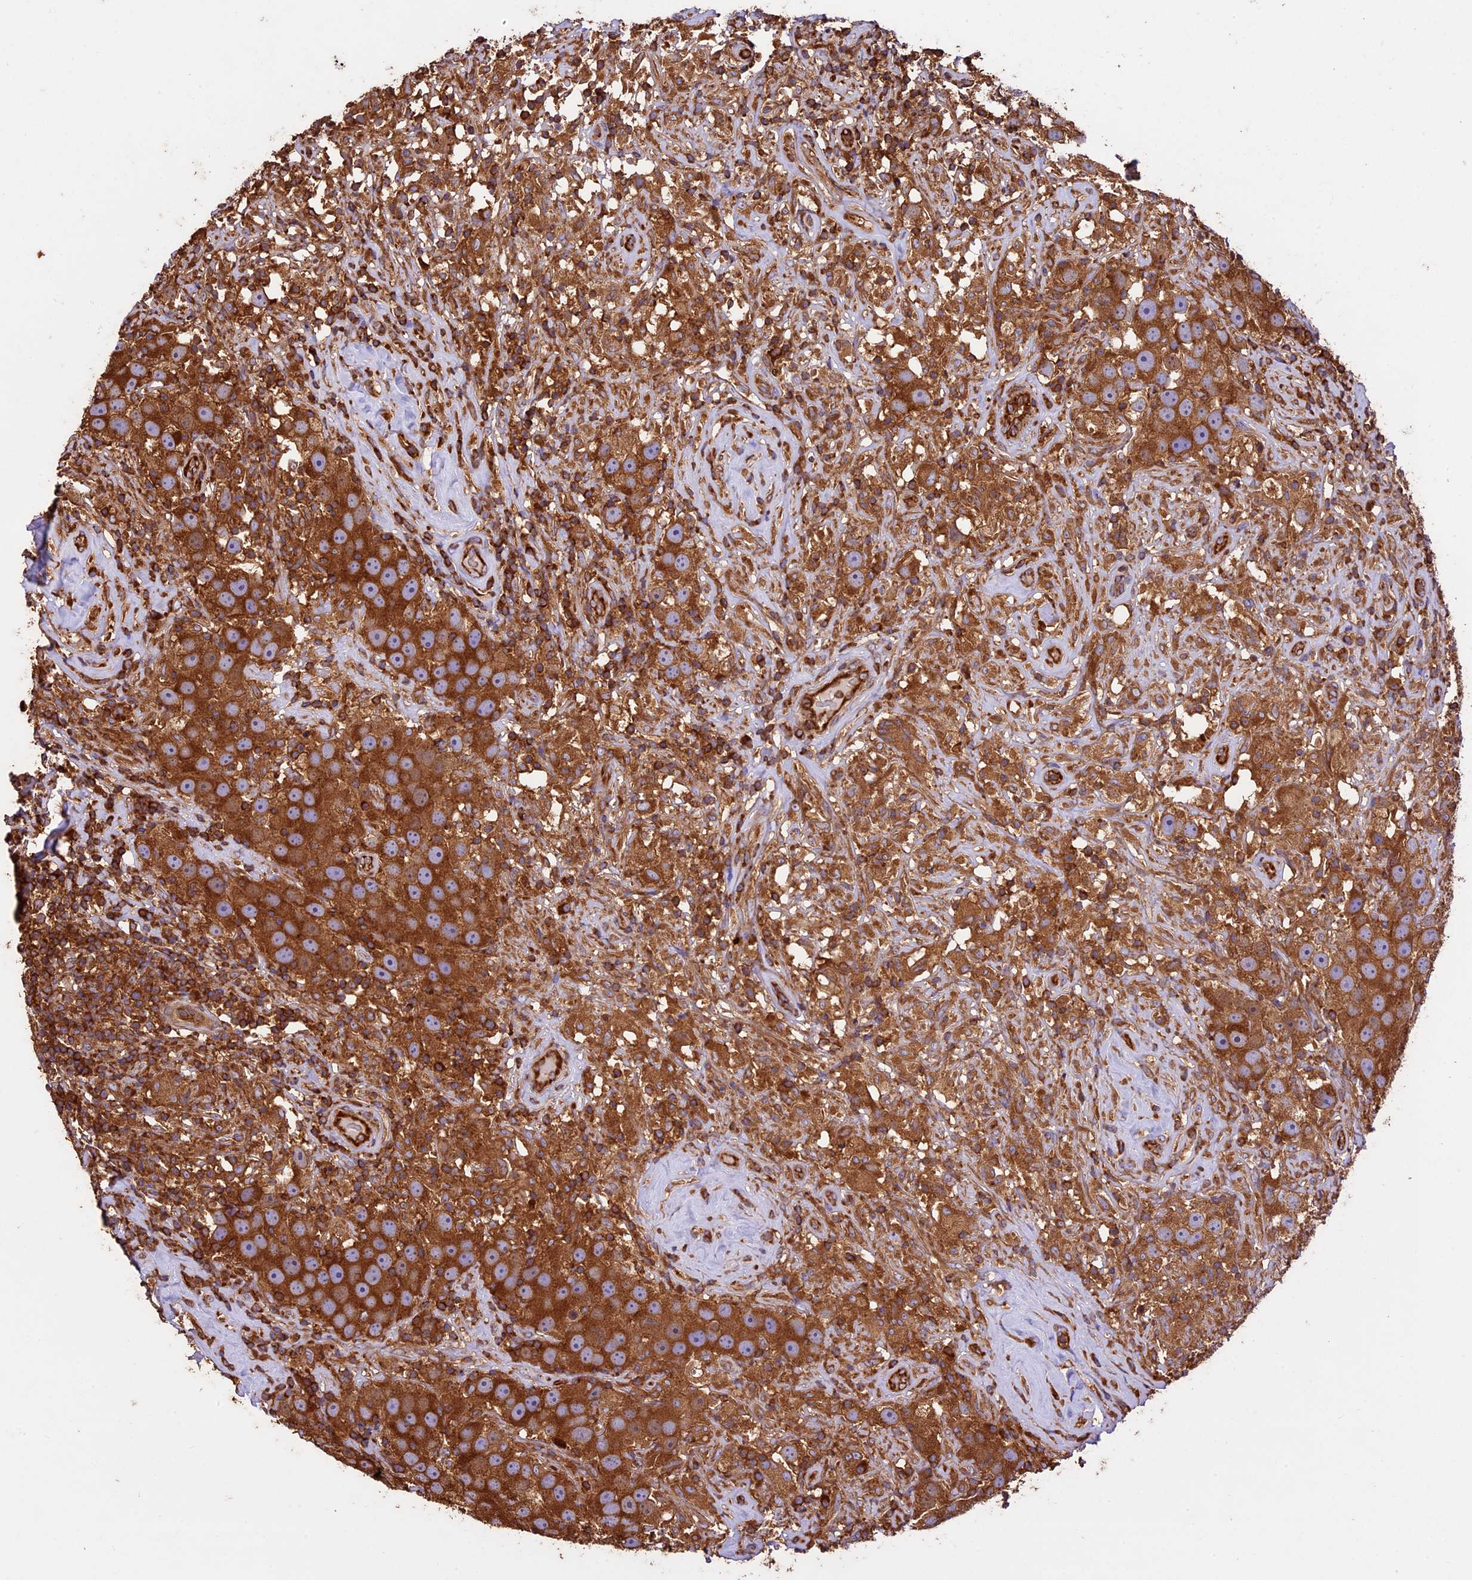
{"staining": {"intensity": "strong", "quantity": ">75%", "location": "cytoplasmic/membranous"}, "tissue": "testis cancer", "cell_type": "Tumor cells", "image_type": "cancer", "snomed": [{"axis": "morphology", "description": "Seminoma, NOS"}, {"axis": "topography", "description": "Testis"}], "caption": "This micrograph reveals immunohistochemistry (IHC) staining of human testis cancer (seminoma), with high strong cytoplasmic/membranous staining in about >75% of tumor cells.", "gene": "KARS1", "patient": {"sex": "male", "age": 49}}